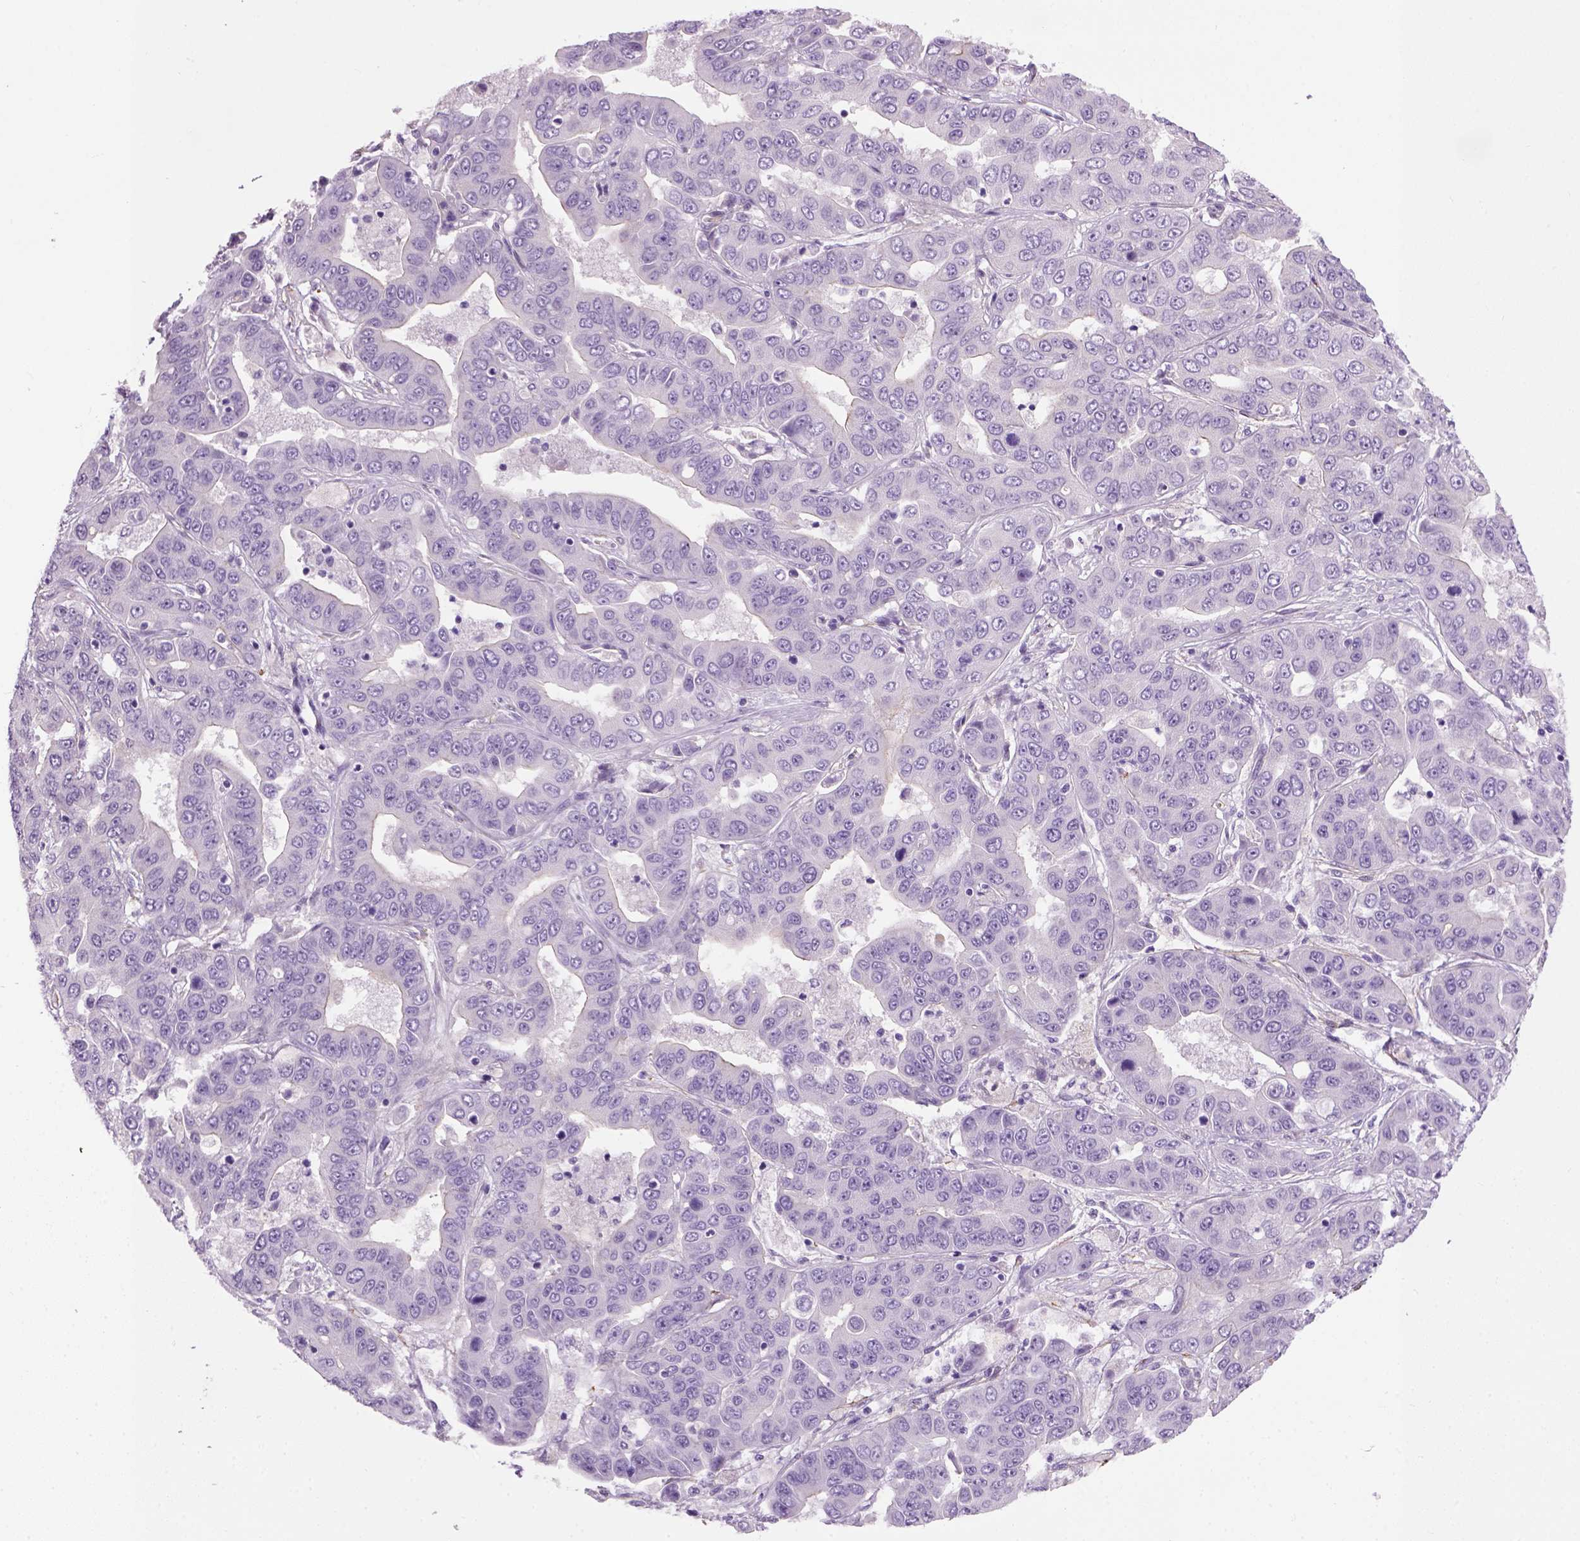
{"staining": {"intensity": "negative", "quantity": "none", "location": "none"}, "tissue": "liver cancer", "cell_type": "Tumor cells", "image_type": "cancer", "snomed": [{"axis": "morphology", "description": "Cholangiocarcinoma"}, {"axis": "topography", "description": "Liver"}], "caption": "Immunohistochemistry histopathology image of liver cancer stained for a protein (brown), which reveals no expression in tumor cells.", "gene": "FAM161A", "patient": {"sex": "female", "age": 52}}